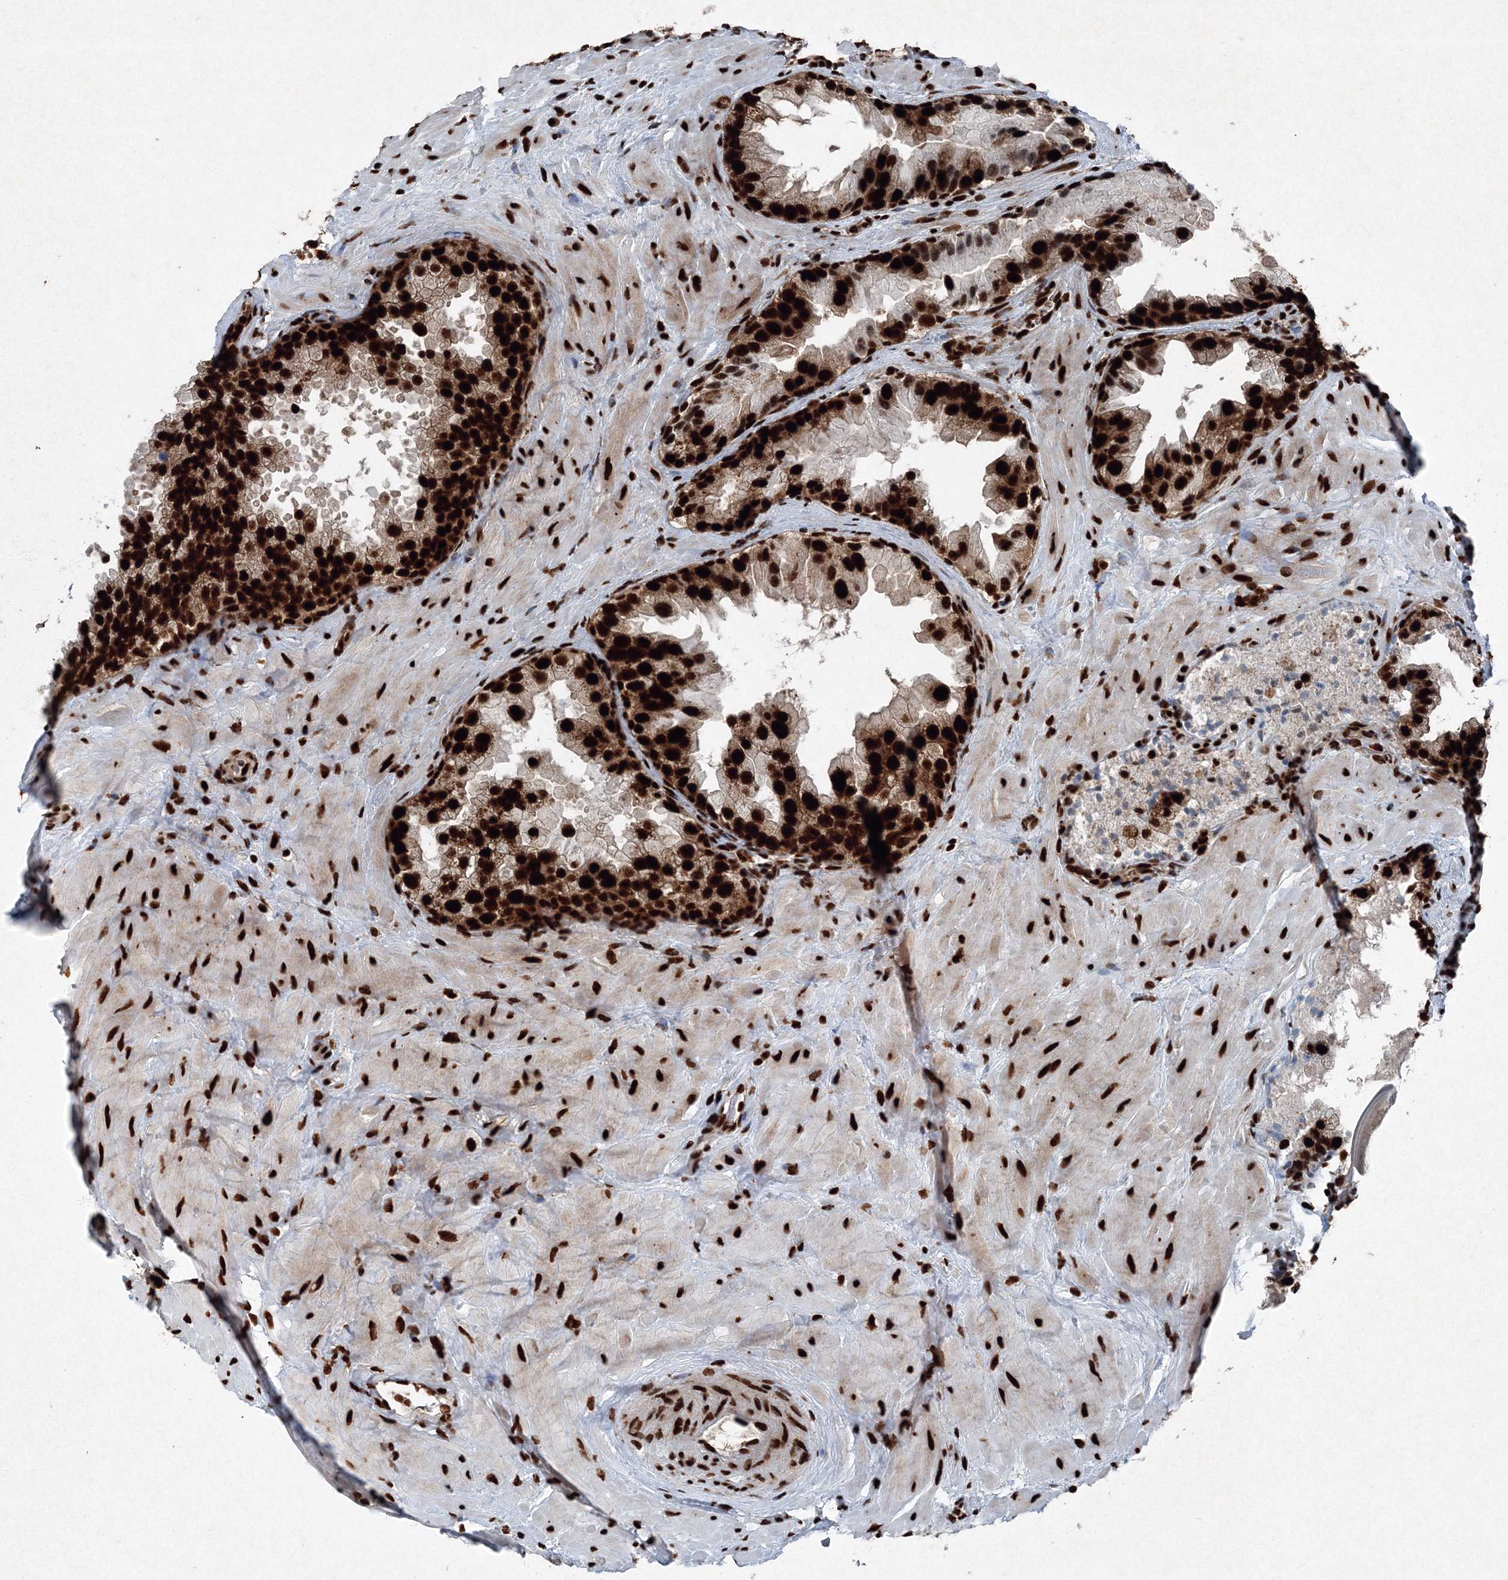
{"staining": {"intensity": "strong", "quantity": ">75%", "location": "cytoplasmic/membranous,nuclear"}, "tissue": "prostate cancer", "cell_type": "Tumor cells", "image_type": "cancer", "snomed": [{"axis": "morphology", "description": "Adenocarcinoma, High grade"}, {"axis": "topography", "description": "Prostate"}], "caption": "Protein staining reveals strong cytoplasmic/membranous and nuclear expression in approximately >75% of tumor cells in prostate cancer (high-grade adenocarcinoma).", "gene": "SNRPC", "patient": {"sex": "male", "age": 64}}